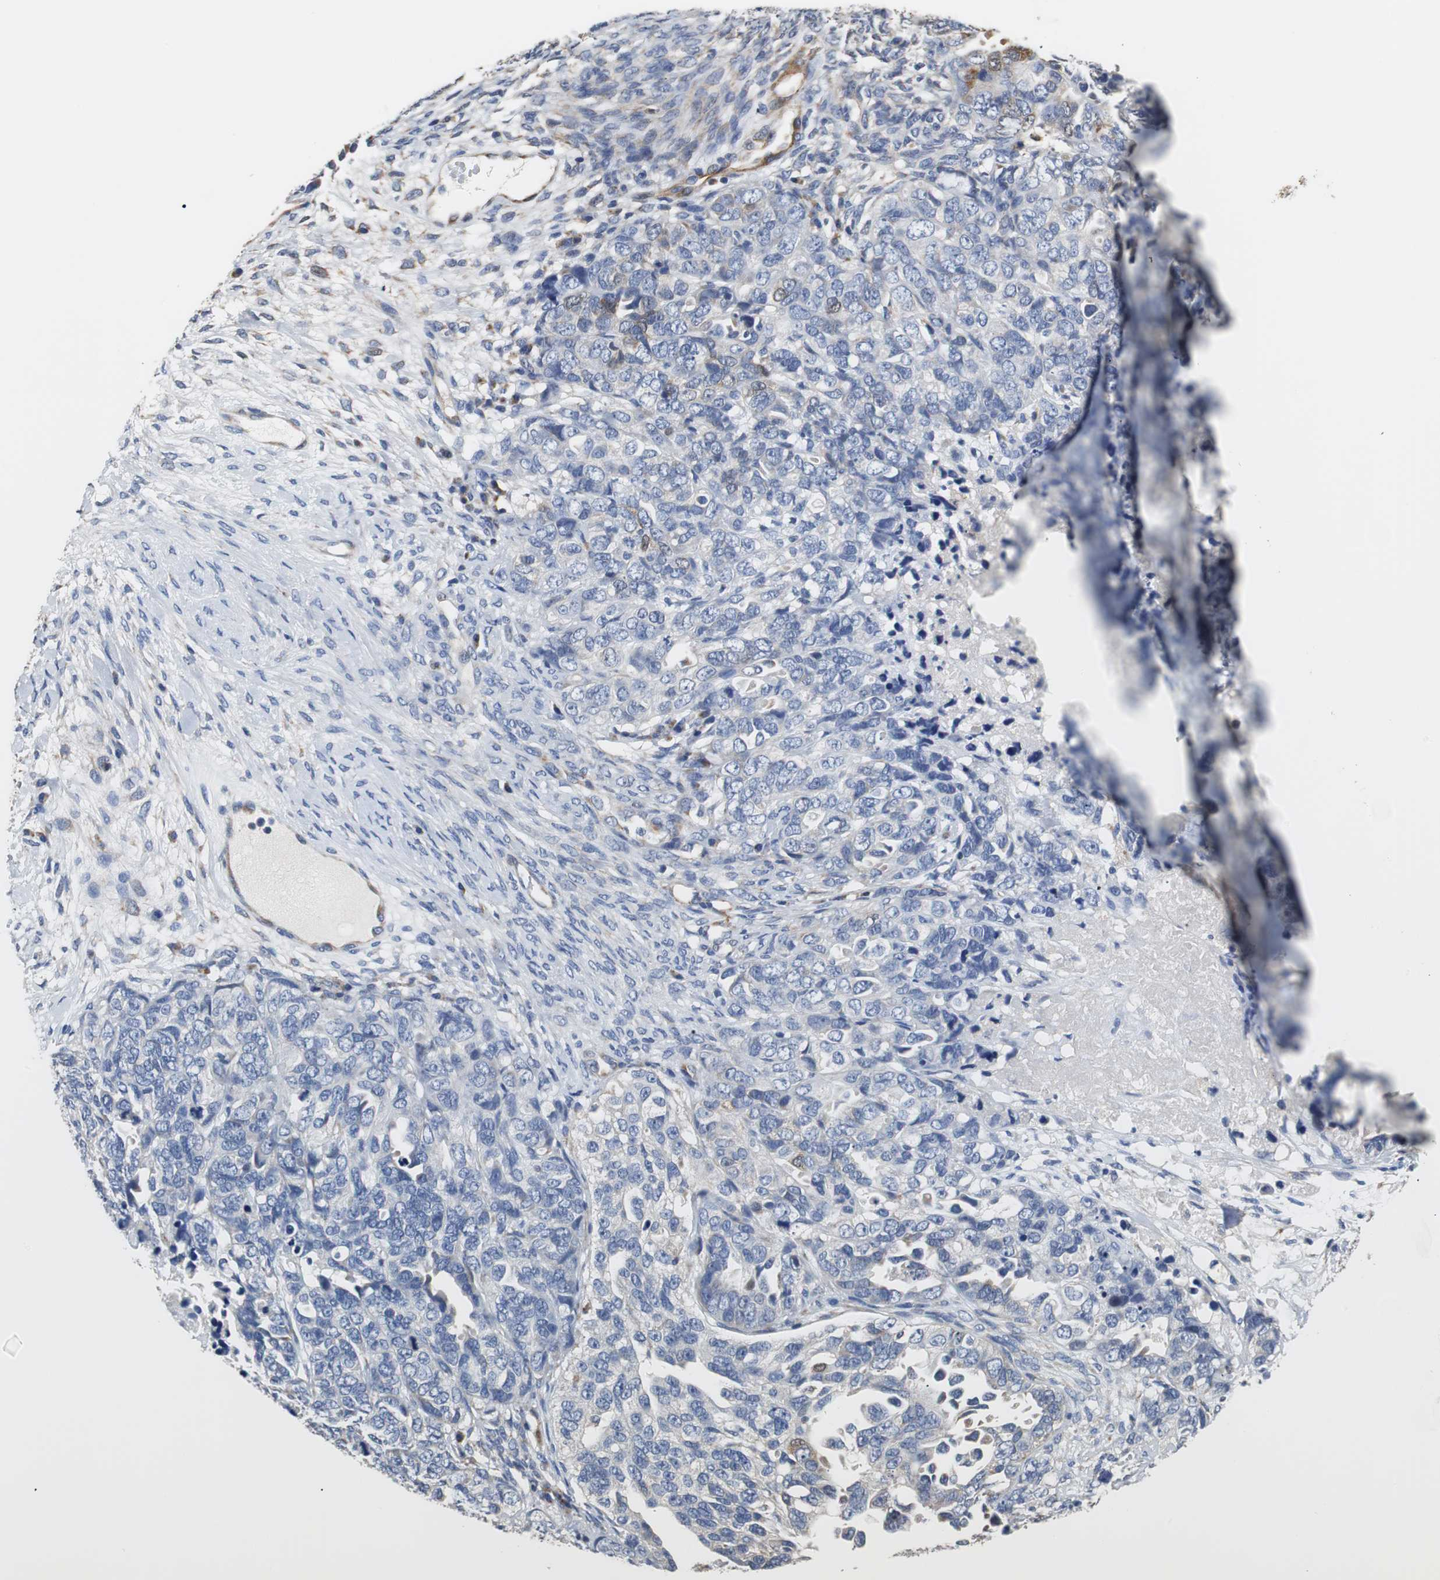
{"staining": {"intensity": "negative", "quantity": "none", "location": "none"}, "tissue": "ovarian cancer", "cell_type": "Tumor cells", "image_type": "cancer", "snomed": [{"axis": "morphology", "description": "Cystadenocarcinoma, serous, NOS"}, {"axis": "topography", "description": "Ovary"}], "caption": "Tumor cells are negative for protein expression in human ovarian cancer.", "gene": "PCK1", "patient": {"sex": "female", "age": 82}}